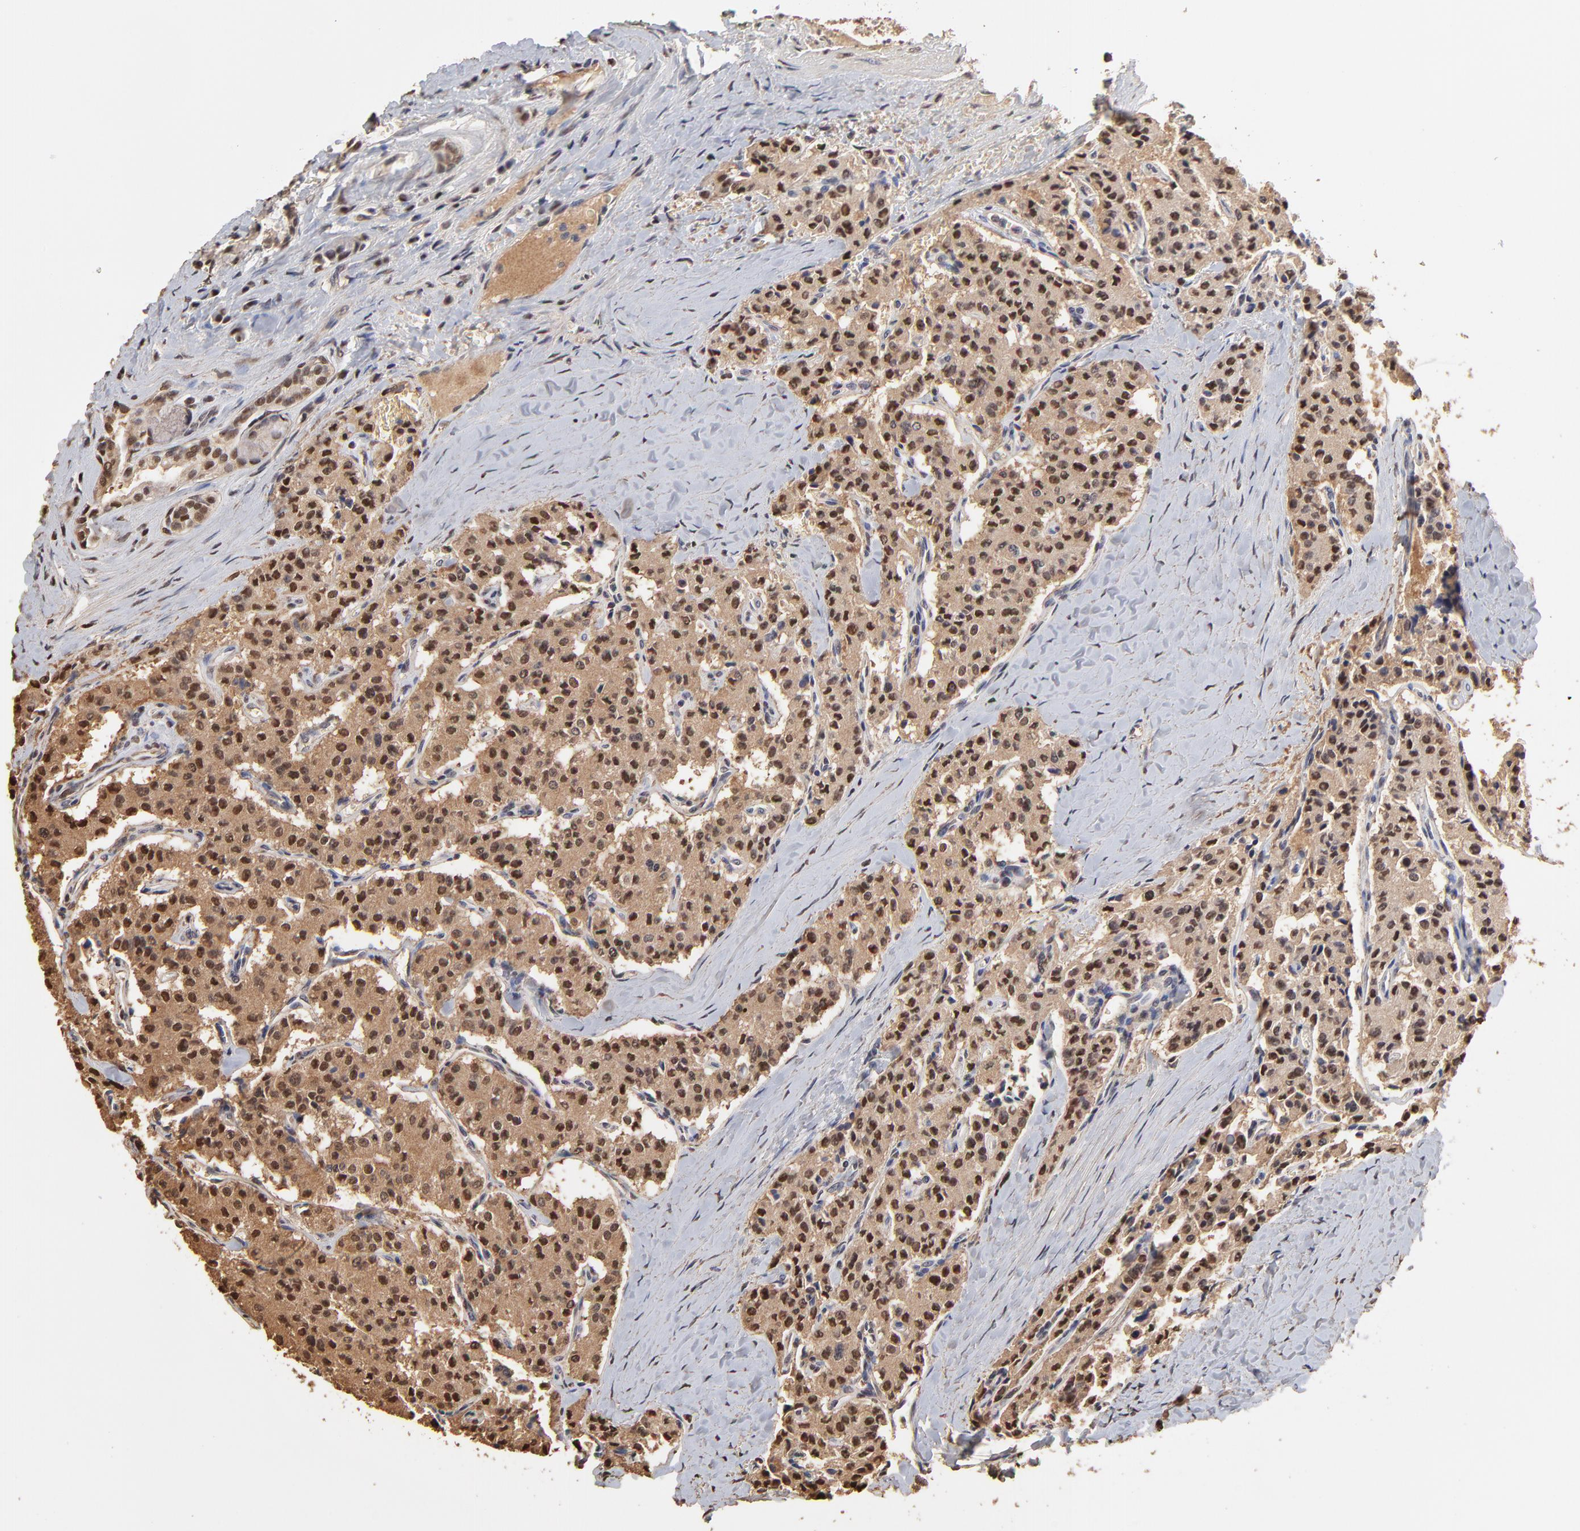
{"staining": {"intensity": "moderate", "quantity": ">75%", "location": "cytoplasmic/membranous,nuclear"}, "tissue": "carcinoid", "cell_type": "Tumor cells", "image_type": "cancer", "snomed": [{"axis": "morphology", "description": "Carcinoid, malignant, NOS"}, {"axis": "topography", "description": "Bronchus"}], "caption": "A high-resolution micrograph shows IHC staining of carcinoid, which reveals moderate cytoplasmic/membranous and nuclear expression in approximately >75% of tumor cells. The staining was performed using DAB to visualize the protein expression in brown, while the nuclei were stained in blue with hematoxylin (Magnification: 20x).", "gene": "BIRC5", "patient": {"sex": "male", "age": 55}}